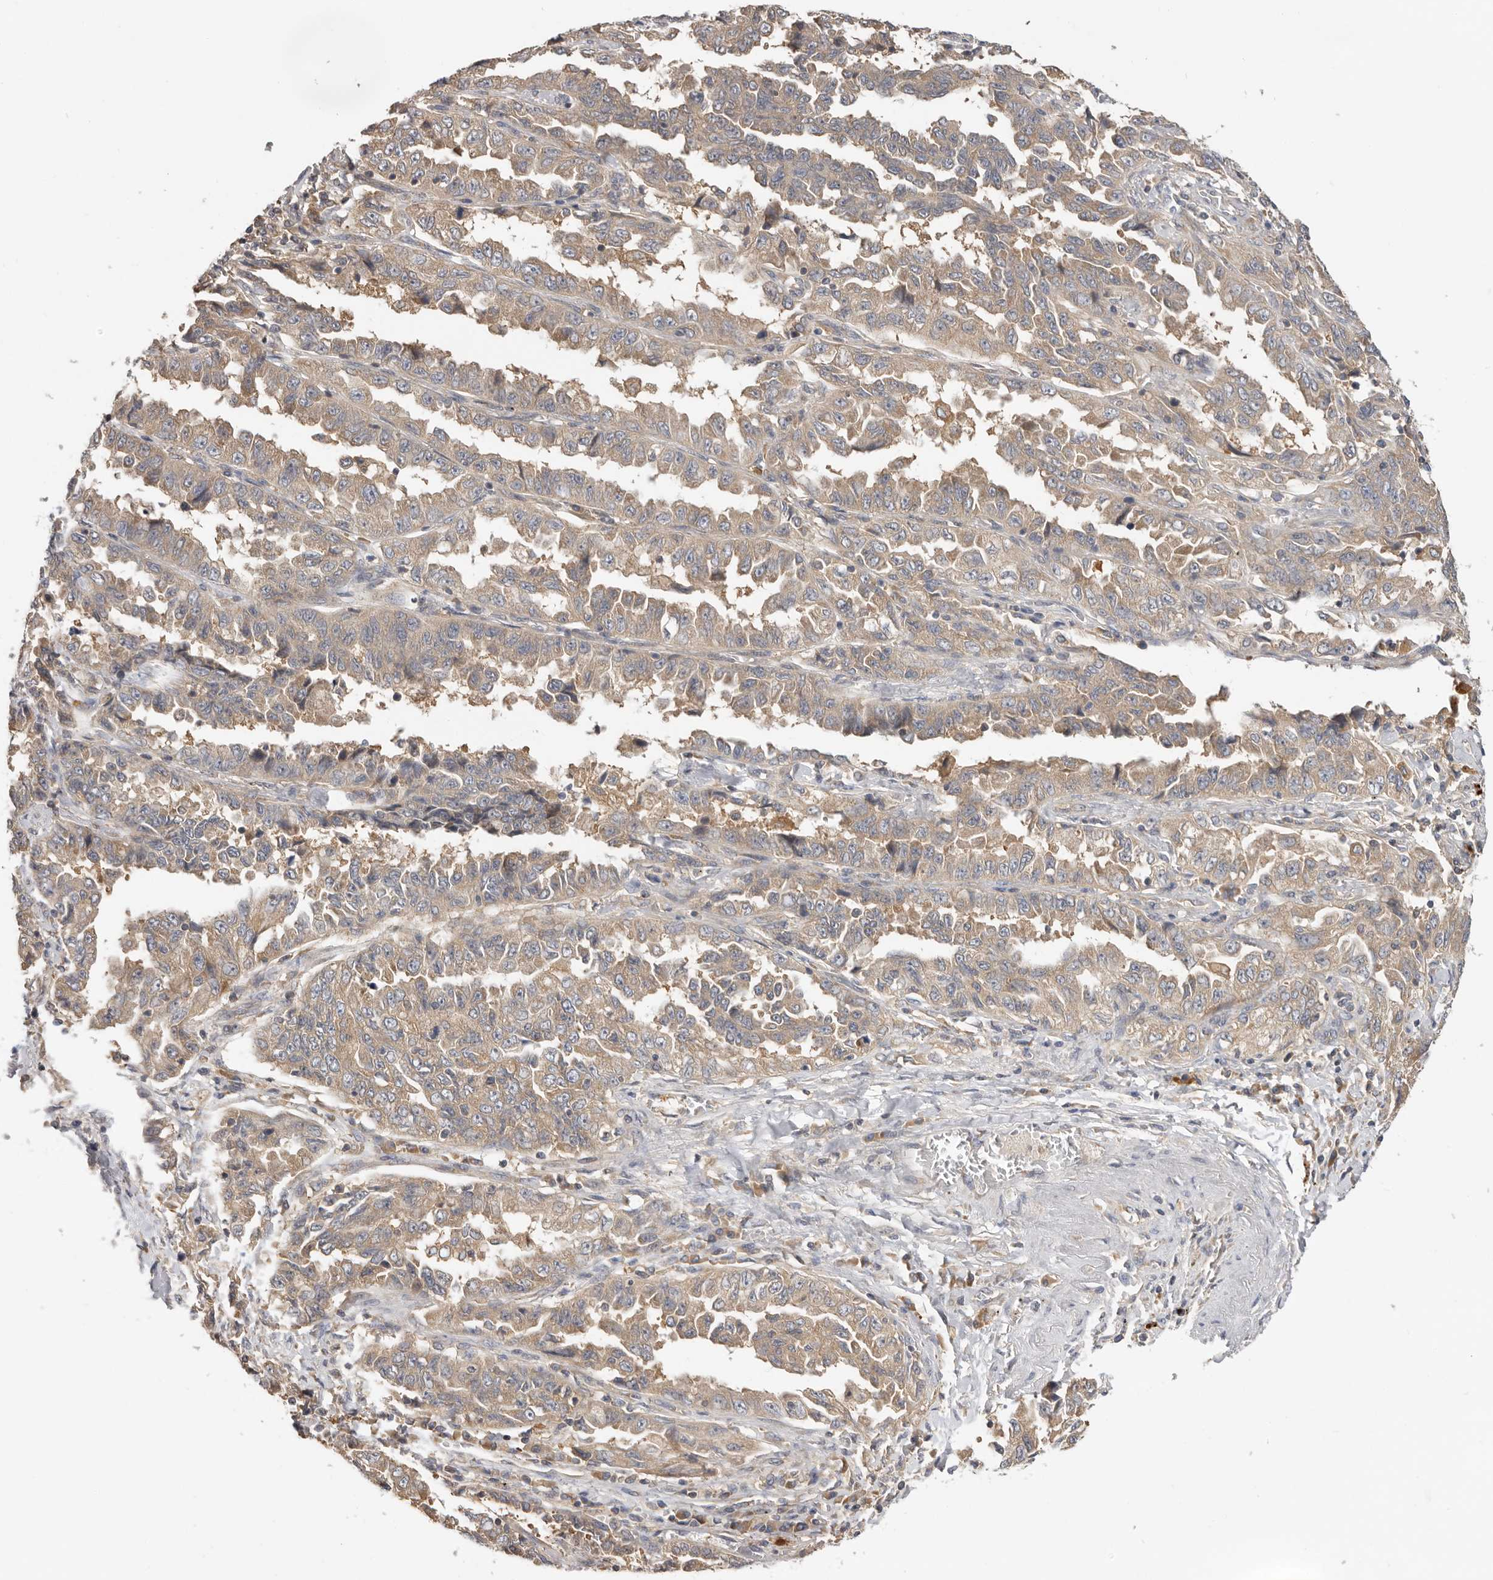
{"staining": {"intensity": "moderate", "quantity": ">75%", "location": "cytoplasmic/membranous"}, "tissue": "lung cancer", "cell_type": "Tumor cells", "image_type": "cancer", "snomed": [{"axis": "morphology", "description": "Adenocarcinoma, NOS"}, {"axis": "topography", "description": "Lung"}], "caption": "Immunohistochemistry (IHC) image of neoplastic tissue: adenocarcinoma (lung) stained using IHC exhibits medium levels of moderate protein expression localized specifically in the cytoplasmic/membranous of tumor cells, appearing as a cytoplasmic/membranous brown color.", "gene": "PPP1R42", "patient": {"sex": "female", "age": 51}}